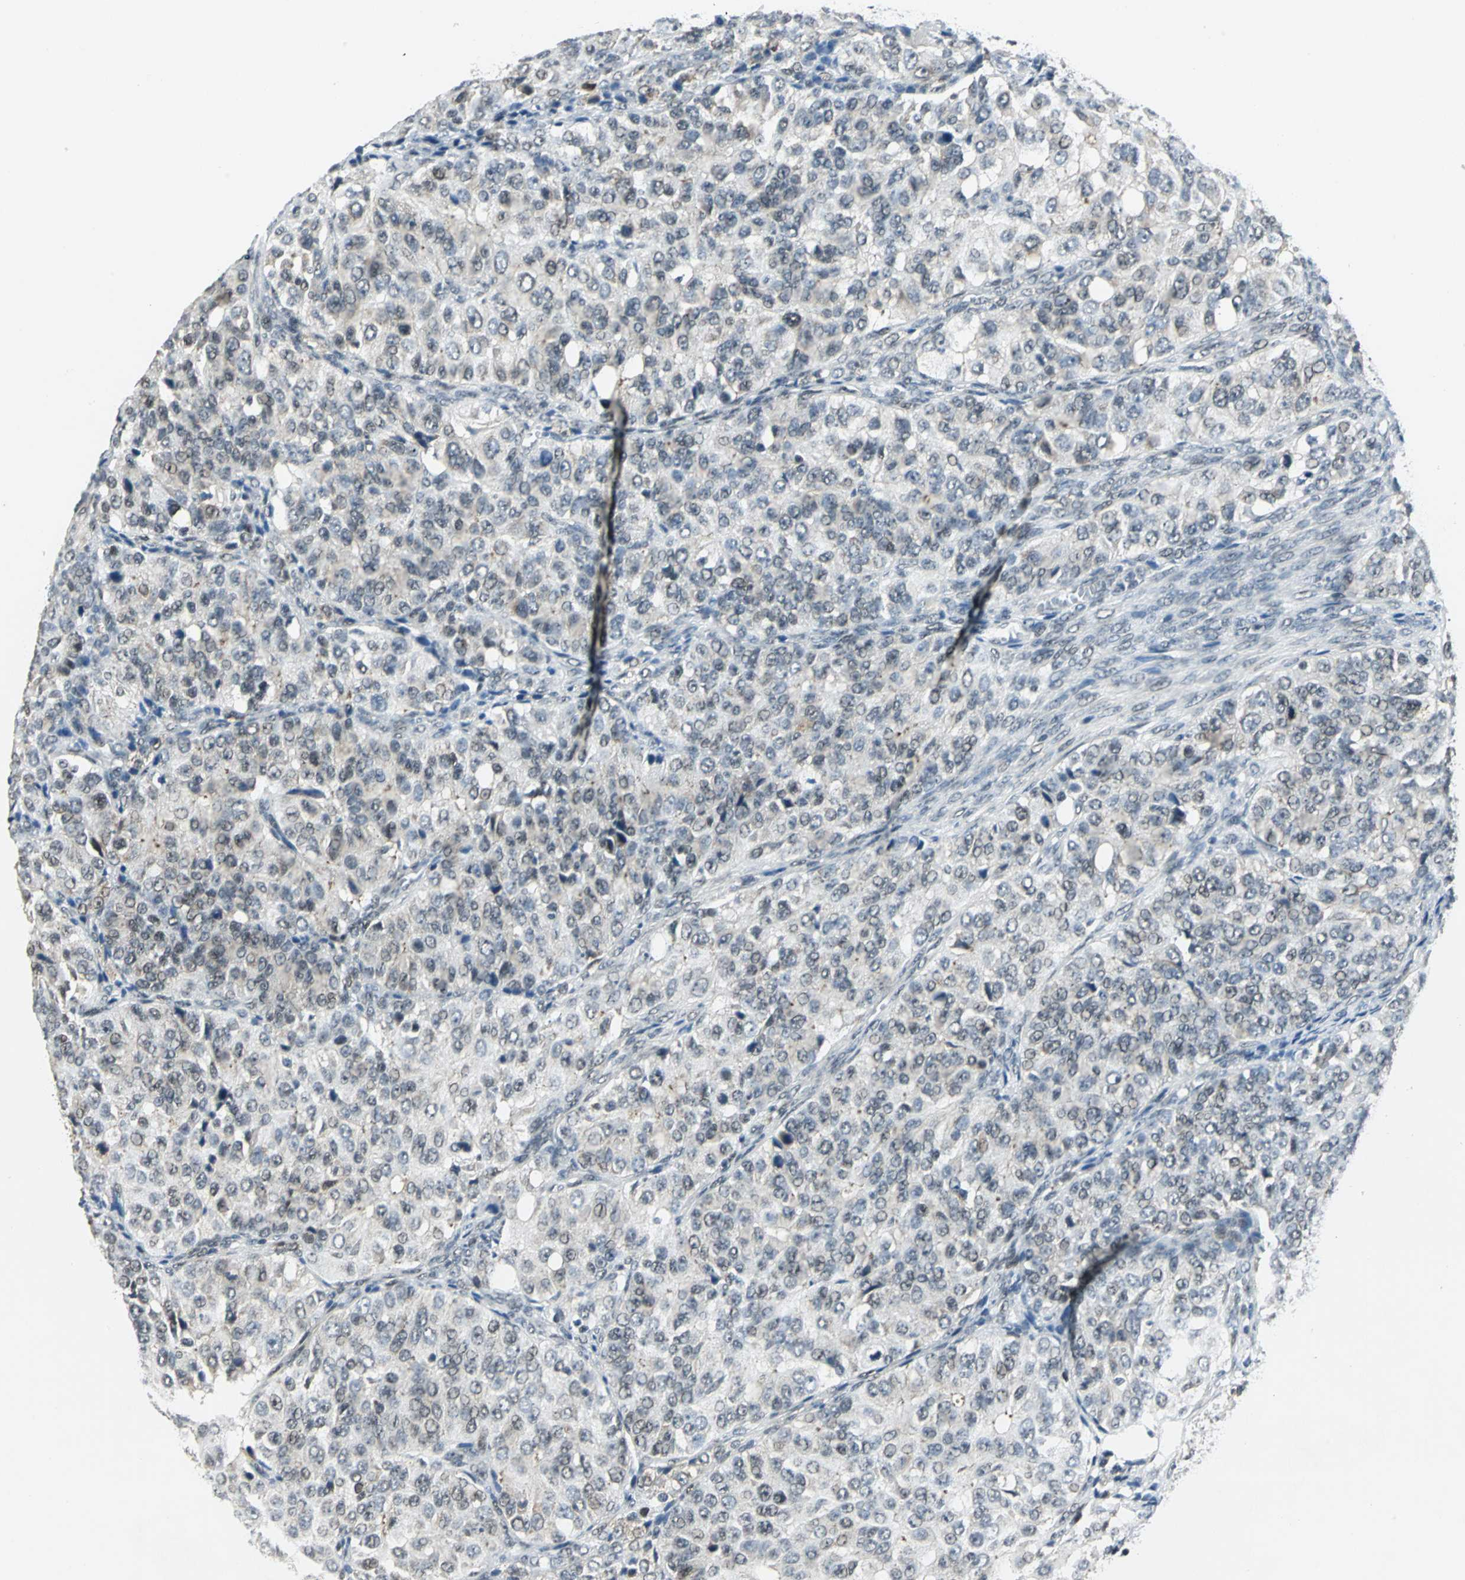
{"staining": {"intensity": "weak", "quantity": "25%-75%", "location": "cytoplasmic/membranous,nuclear"}, "tissue": "ovarian cancer", "cell_type": "Tumor cells", "image_type": "cancer", "snomed": [{"axis": "morphology", "description": "Carcinoma, endometroid"}, {"axis": "topography", "description": "Ovary"}], "caption": "Protein staining of ovarian cancer tissue reveals weak cytoplasmic/membranous and nuclear staining in about 25%-75% of tumor cells.", "gene": "MTA1", "patient": {"sex": "female", "age": 51}}